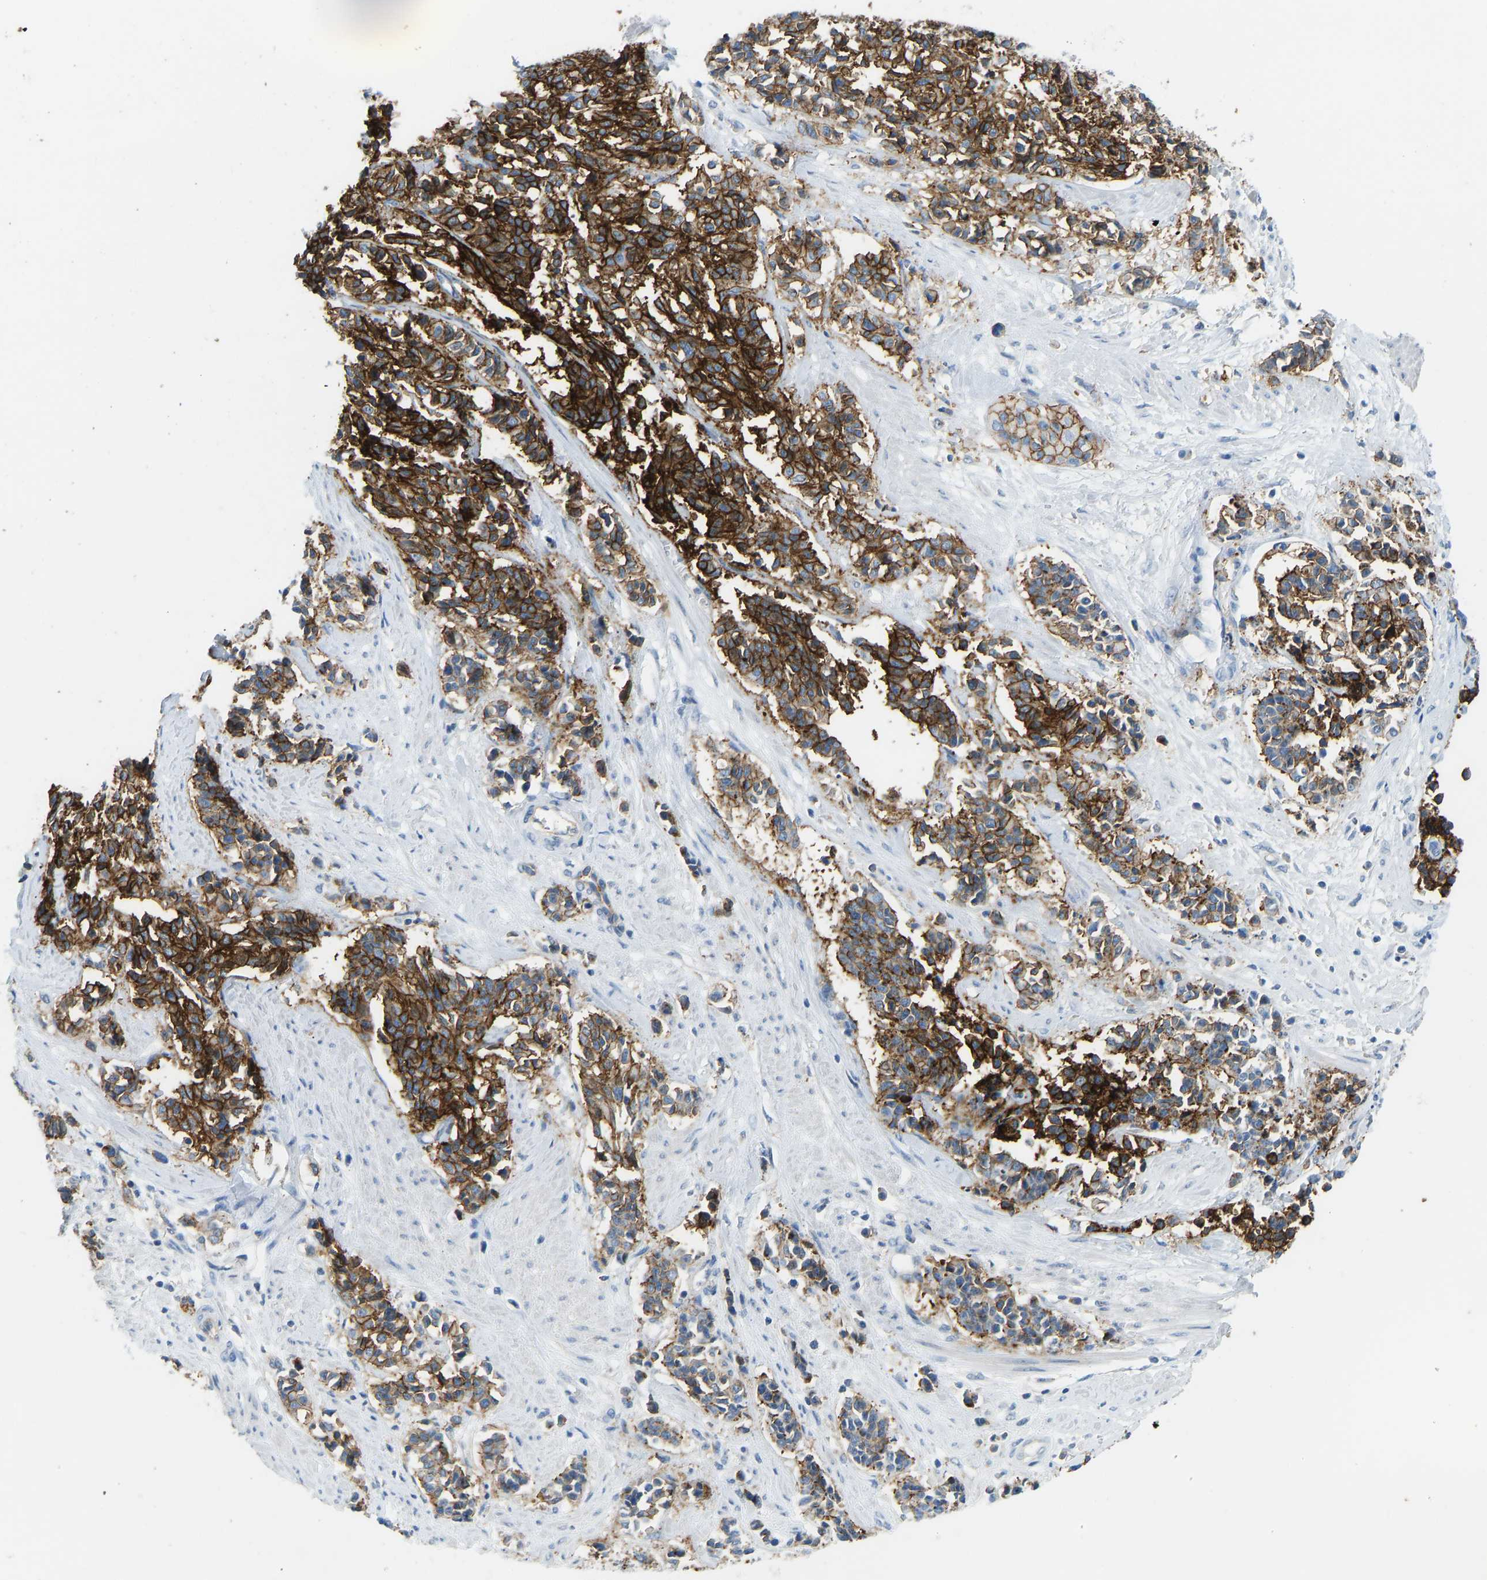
{"staining": {"intensity": "strong", "quantity": ">75%", "location": "cytoplasmic/membranous"}, "tissue": "cervical cancer", "cell_type": "Tumor cells", "image_type": "cancer", "snomed": [{"axis": "morphology", "description": "Squamous cell carcinoma, NOS"}, {"axis": "topography", "description": "Cervix"}], "caption": "Protein analysis of cervical squamous cell carcinoma tissue demonstrates strong cytoplasmic/membranous staining in approximately >75% of tumor cells. Using DAB (3,3'-diaminobenzidine) (brown) and hematoxylin (blue) stains, captured at high magnification using brightfield microscopy.", "gene": "ATP1A1", "patient": {"sex": "female", "age": 35}}